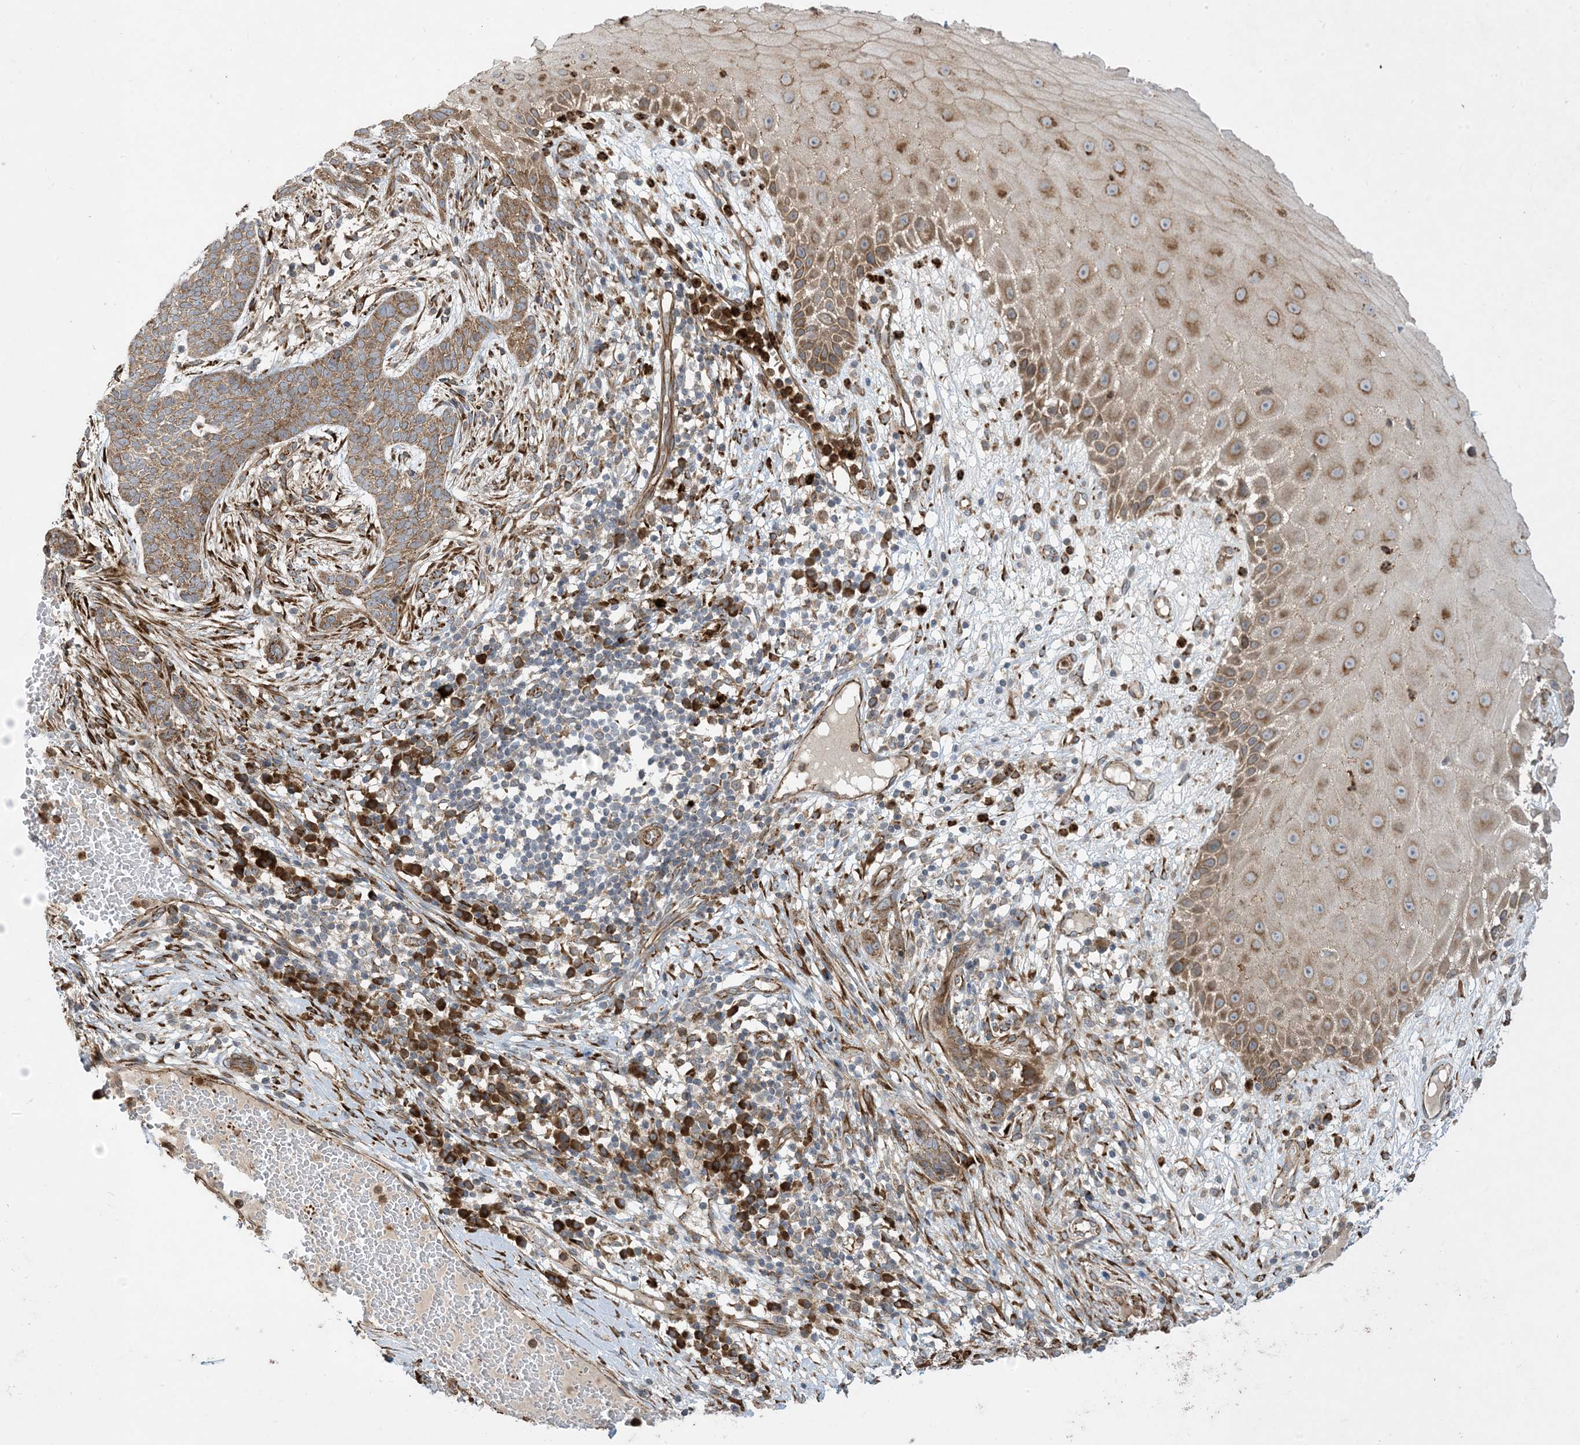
{"staining": {"intensity": "moderate", "quantity": ">75%", "location": "cytoplasmic/membranous"}, "tissue": "skin cancer", "cell_type": "Tumor cells", "image_type": "cancer", "snomed": [{"axis": "morphology", "description": "Normal tissue, NOS"}, {"axis": "morphology", "description": "Basal cell carcinoma"}, {"axis": "topography", "description": "Skin"}], "caption": "An immunohistochemistry micrograph of neoplastic tissue is shown. Protein staining in brown highlights moderate cytoplasmic/membranous positivity in basal cell carcinoma (skin) within tumor cells.", "gene": "OTOP1", "patient": {"sex": "male", "age": 64}}